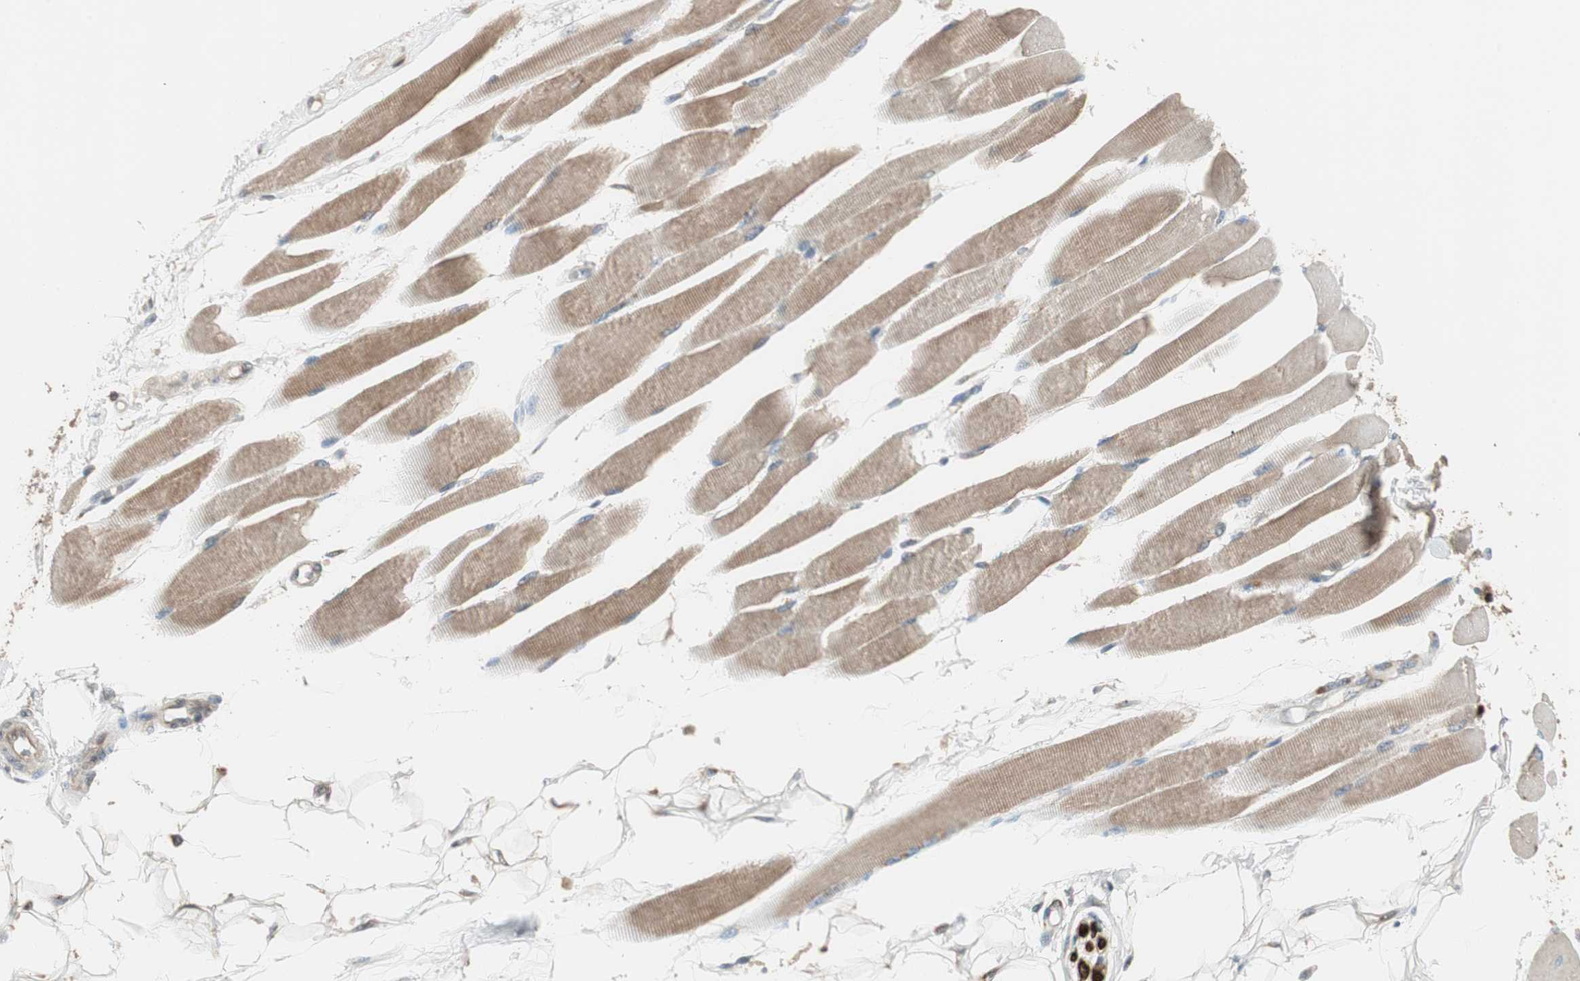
{"staining": {"intensity": "moderate", "quantity": ">75%", "location": "cytoplasmic/membranous"}, "tissue": "skeletal muscle", "cell_type": "Myocytes", "image_type": "normal", "snomed": [{"axis": "morphology", "description": "Normal tissue, NOS"}, {"axis": "topography", "description": "Skeletal muscle"}, {"axis": "topography", "description": "Peripheral nerve tissue"}], "caption": "IHC photomicrograph of benign human skeletal muscle stained for a protein (brown), which exhibits medium levels of moderate cytoplasmic/membranous positivity in approximately >75% of myocytes.", "gene": "RARRES1", "patient": {"sex": "female", "age": 84}}